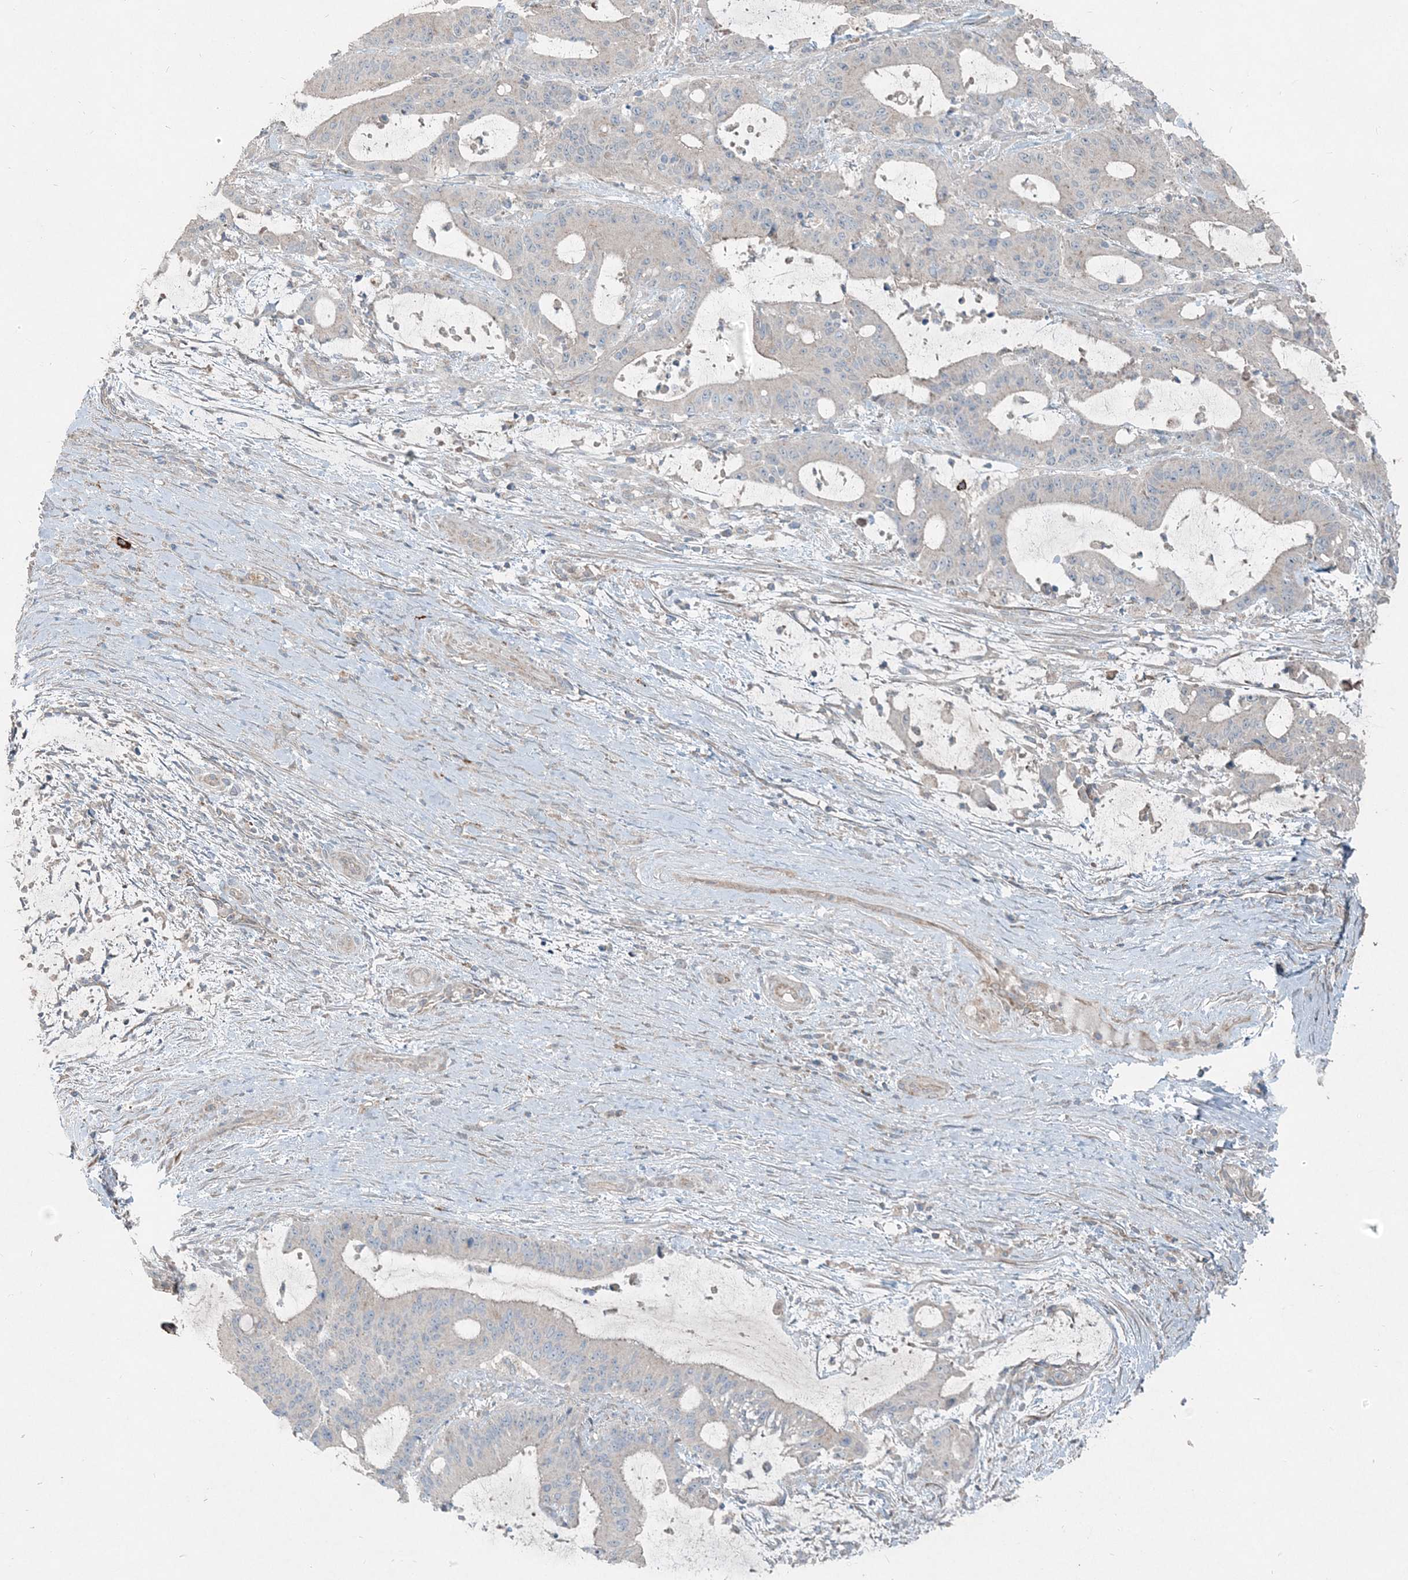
{"staining": {"intensity": "negative", "quantity": "none", "location": "none"}, "tissue": "liver cancer", "cell_type": "Tumor cells", "image_type": "cancer", "snomed": [{"axis": "morphology", "description": "Normal tissue, NOS"}, {"axis": "morphology", "description": "Cholangiocarcinoma"}, {"axis": "topography", "description": "Liver"}, {"axis": "topography", "description": "Peripheral nerve tissue"}], "caption": "Liver cancer (cholangiocarcinoma) stained for a protein using IHC reveals no expression tumor cells.", "gene": "INTU", "patient": {"sex": "female", "age": 73}}